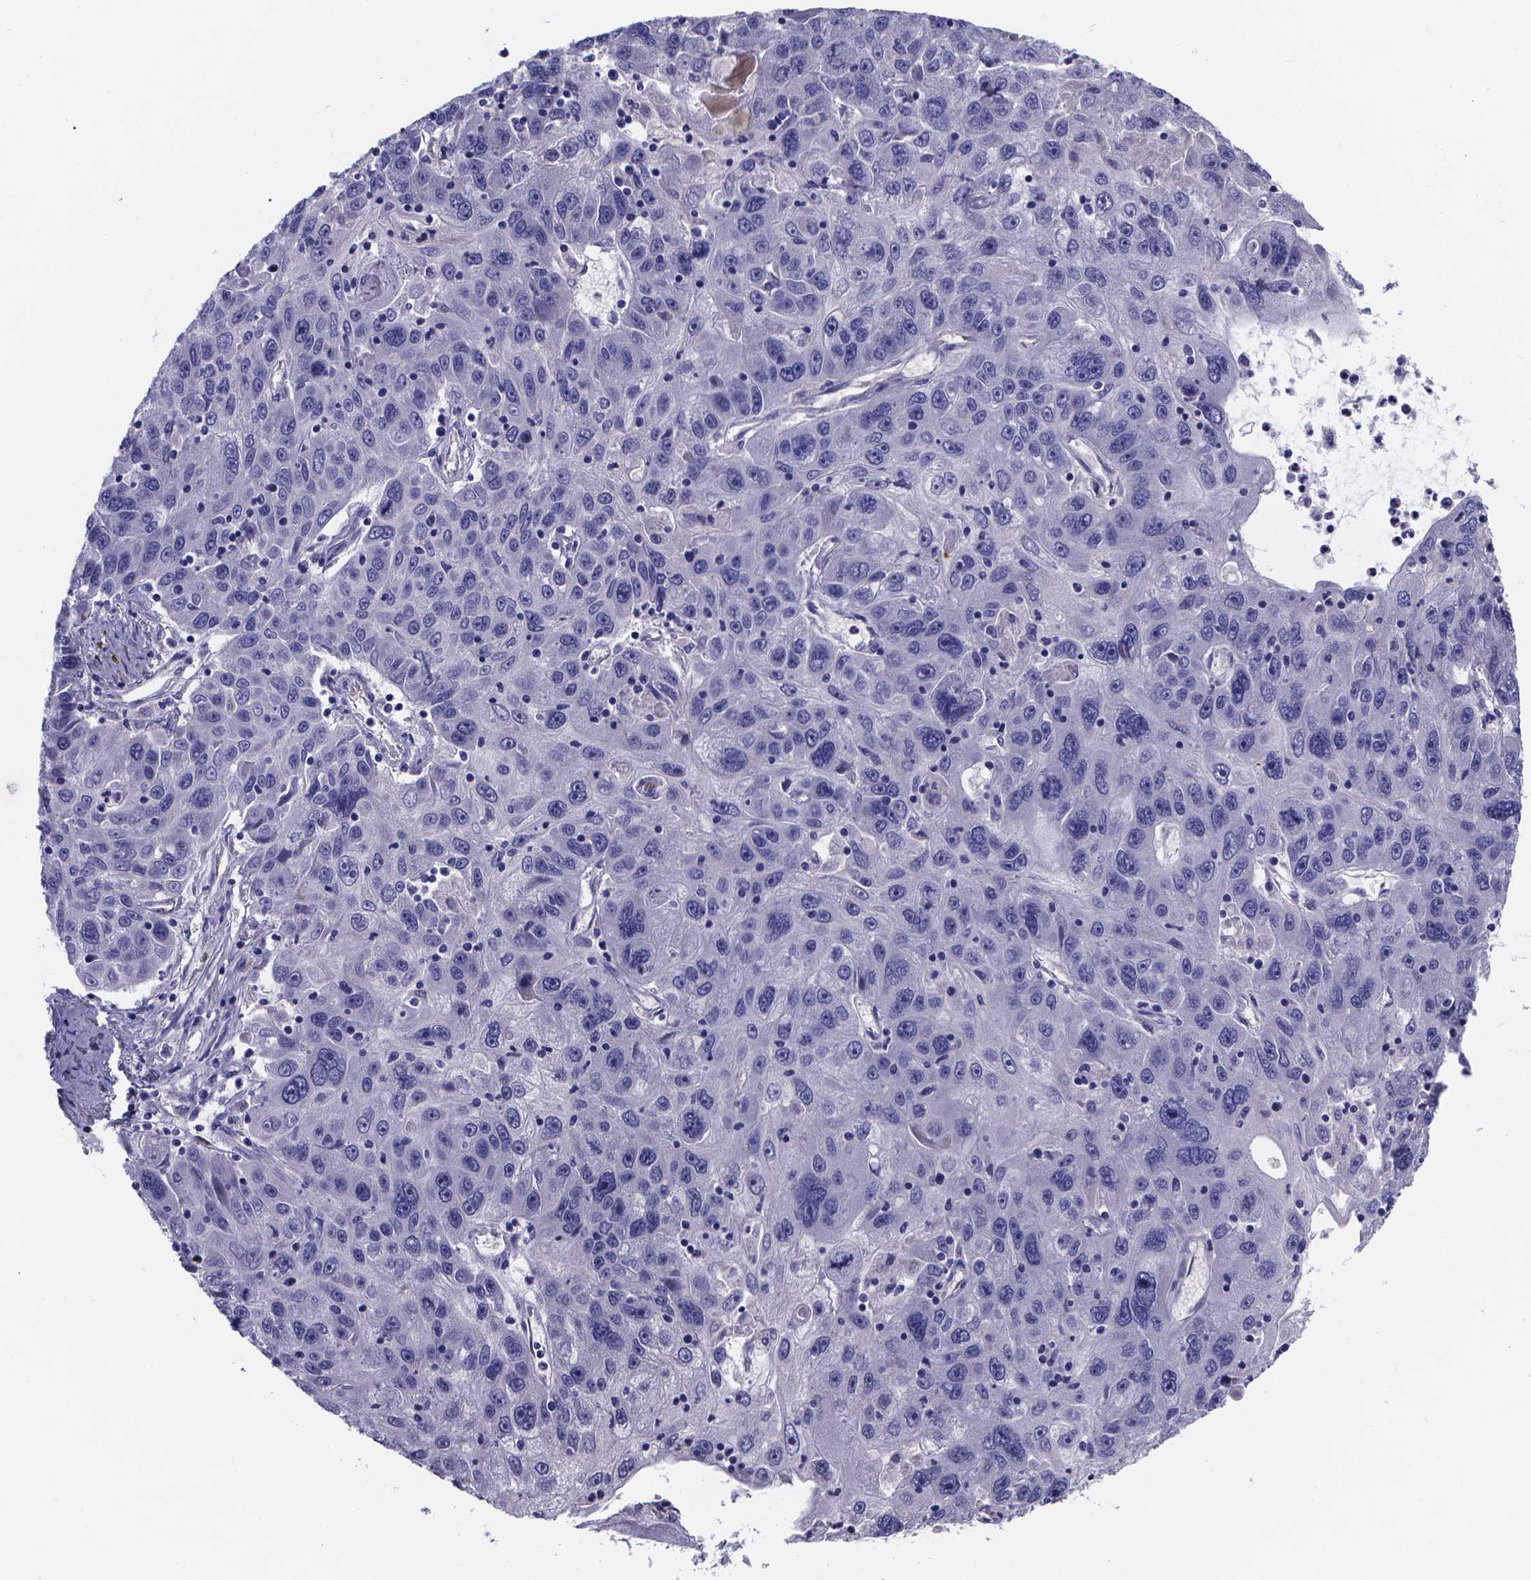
{"staining": {"intensity": "negative", "quantity": "none", "location": "none"}, "tissue": "stomach cancer", "cell_type": "Tumor cells", "image_type": "cancer", "snomed": [{"axis": "morphology", "description": "Adenocarcinoma, NOS"}, {"axis": "topography", "description": "Stomach"}], "caption": "Protein analysis of stomach adenocarcinoma shows no significant positivity in tumor cells. (DAB (3,3'-diaminobenzidine) immunohistochemistry (IHC), high magnification).", "gene": "SFRP4", "patient": {"sex": "male", "age": 56}}